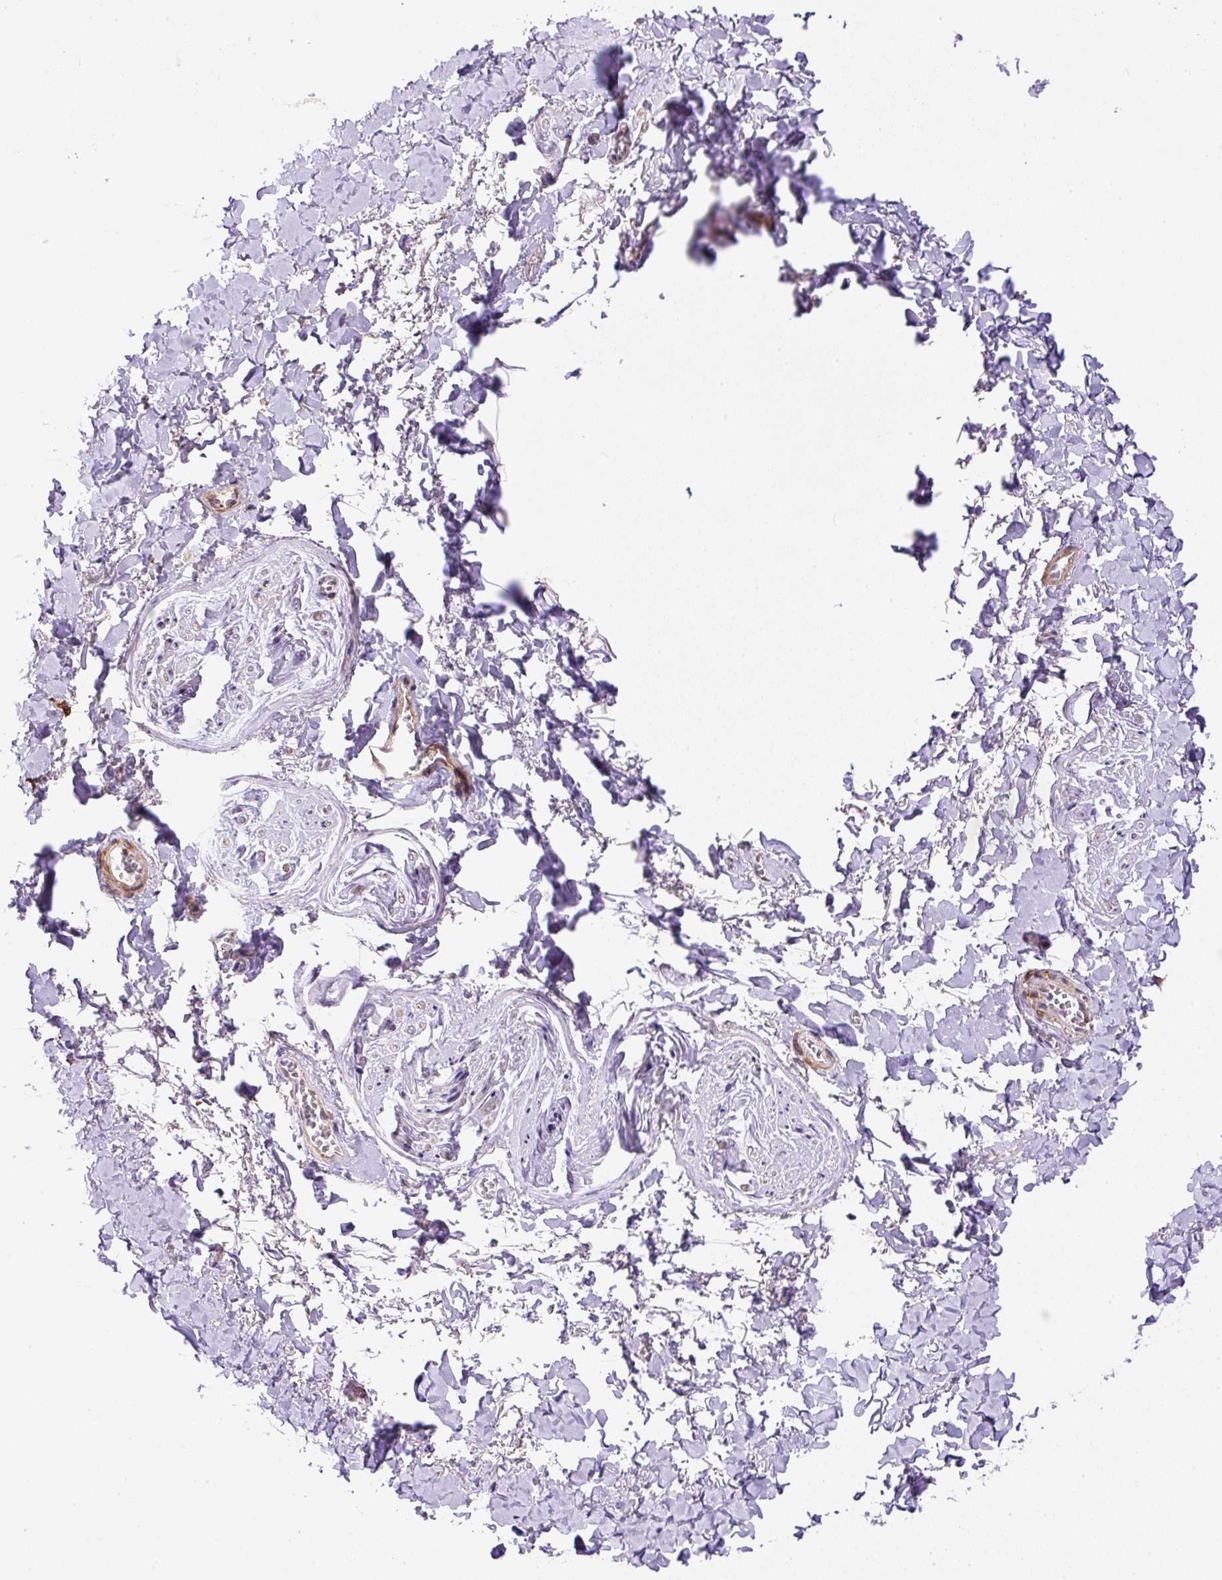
{"staining": {"intensity": "weak", "quantity": ">75%", "location": "cytoplasmic/membranous"}, "tissue": "adipose tissue", "cell_type": "Adipocytes", "image_type": "normal", "snomed": [{"axis": "morphology", "description": "Normal tissue, NOS"}, {"axis": "topography", "description": "Vulva"}, {"axis": "topography", "description": "Vagina"}, {"axis": "topography", "description": "Peripheral nerve tissue"}], "caption": "Immunohistochemistry (IHC) image of benign adipose tissue: human adipose tissue stained using immunohistochemistry exhibits low levels of weak protein expression localized specifically in the cytoplasmic/membranous of adipocytes, appearing as a cytoplasmic/membranous brown color.", "gene": "NDUFAF2", "patient": {"sex": "female", "age": 66}}